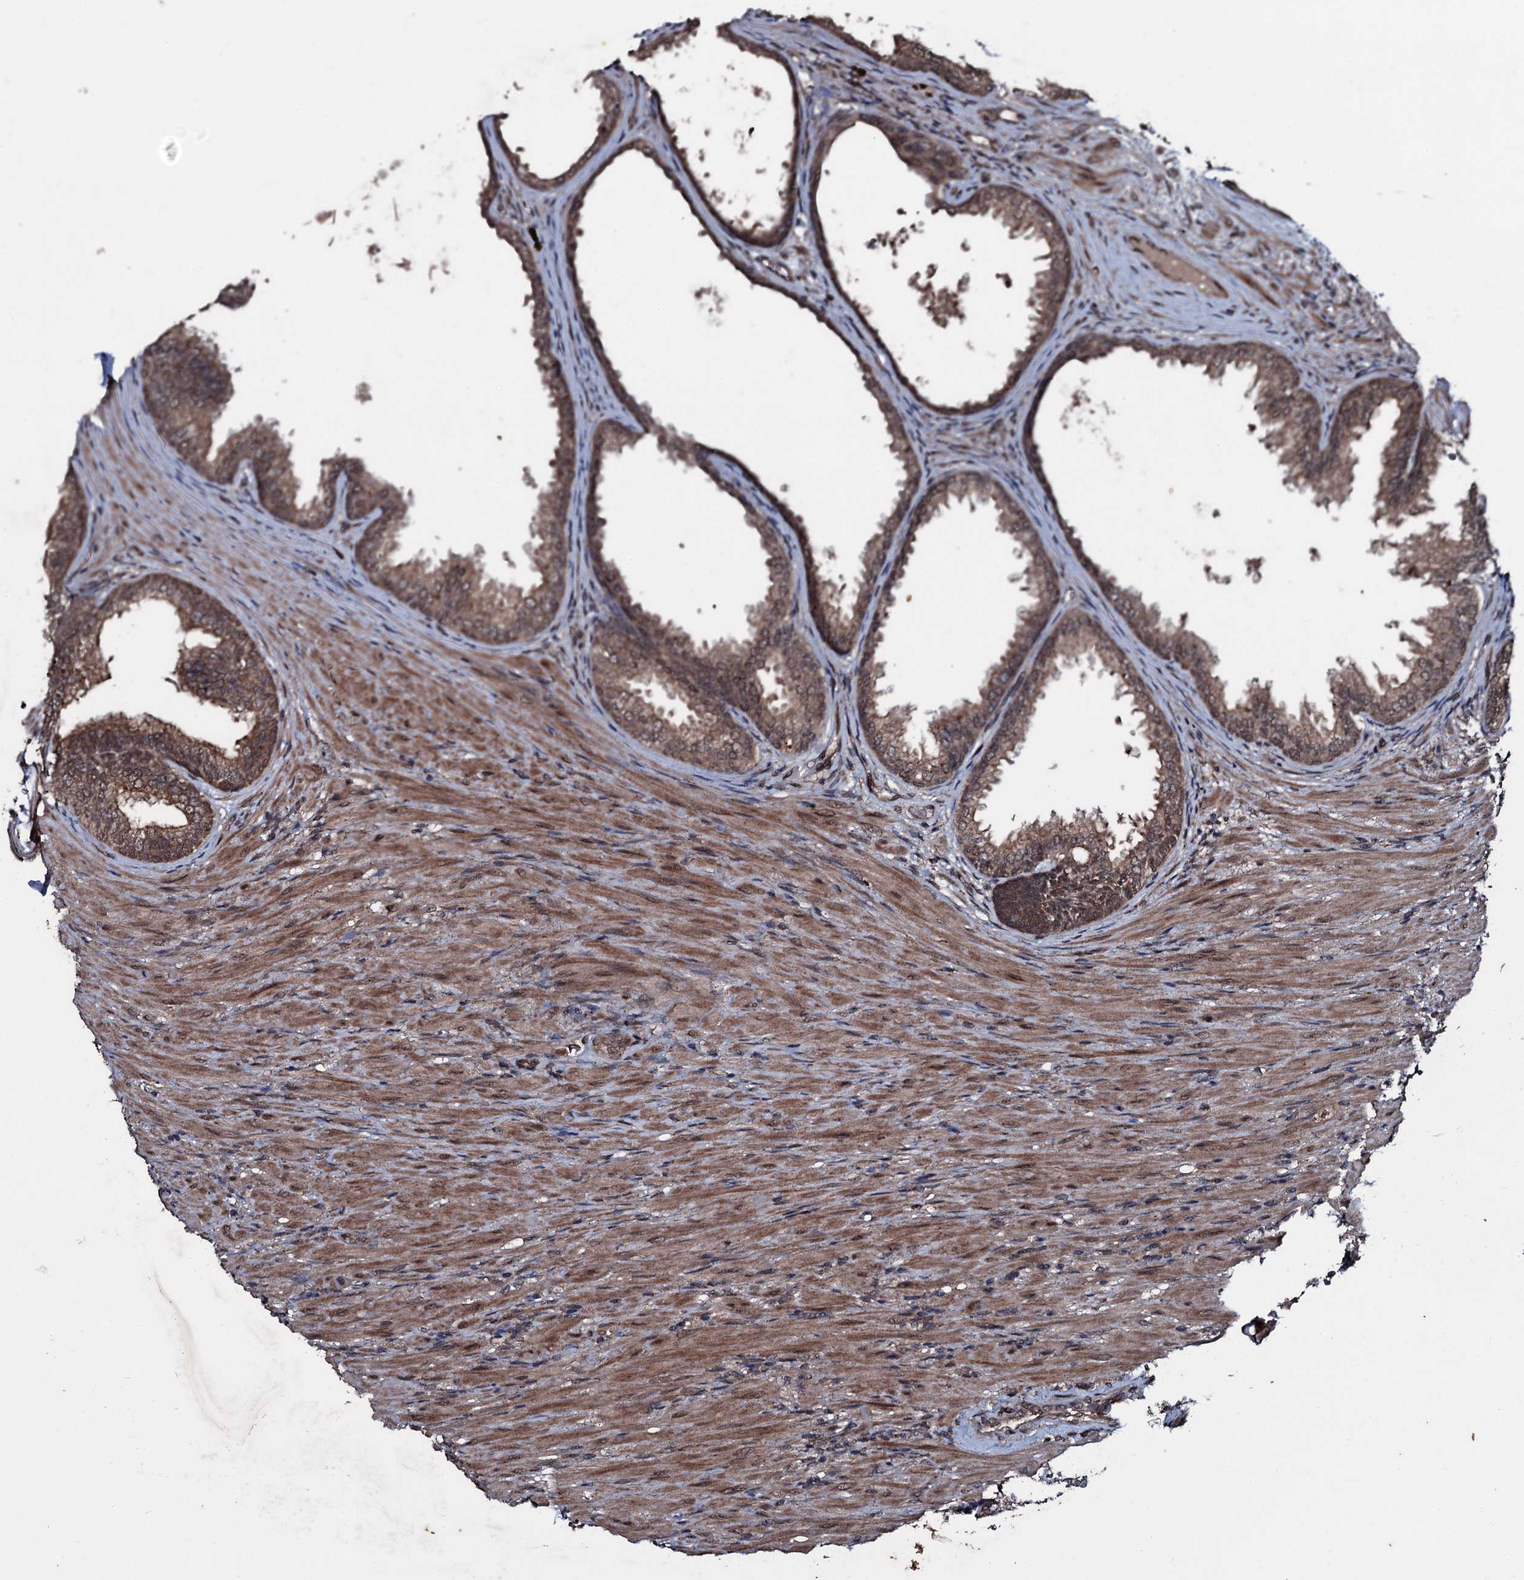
{"staining": {"intensity": "strong", "quantity": ">75%", "location": "cytoplasmic/membranous"}, "tissue": "prostate", "cell_type": "Glandular cells", "image_type": "normal", "snomed": [{"axis": "morphology", "description": "Normal tissue, NOS"}, {"axis": "topography", "description": "Prostate"}], "caption": "A histopathology image of prostate stained for a protein exhibits strong cytoplasmic/membranous brown staining in glandular cells.", "gene": "MRPS31", "patient": {"sex": "male", "age": 76}}